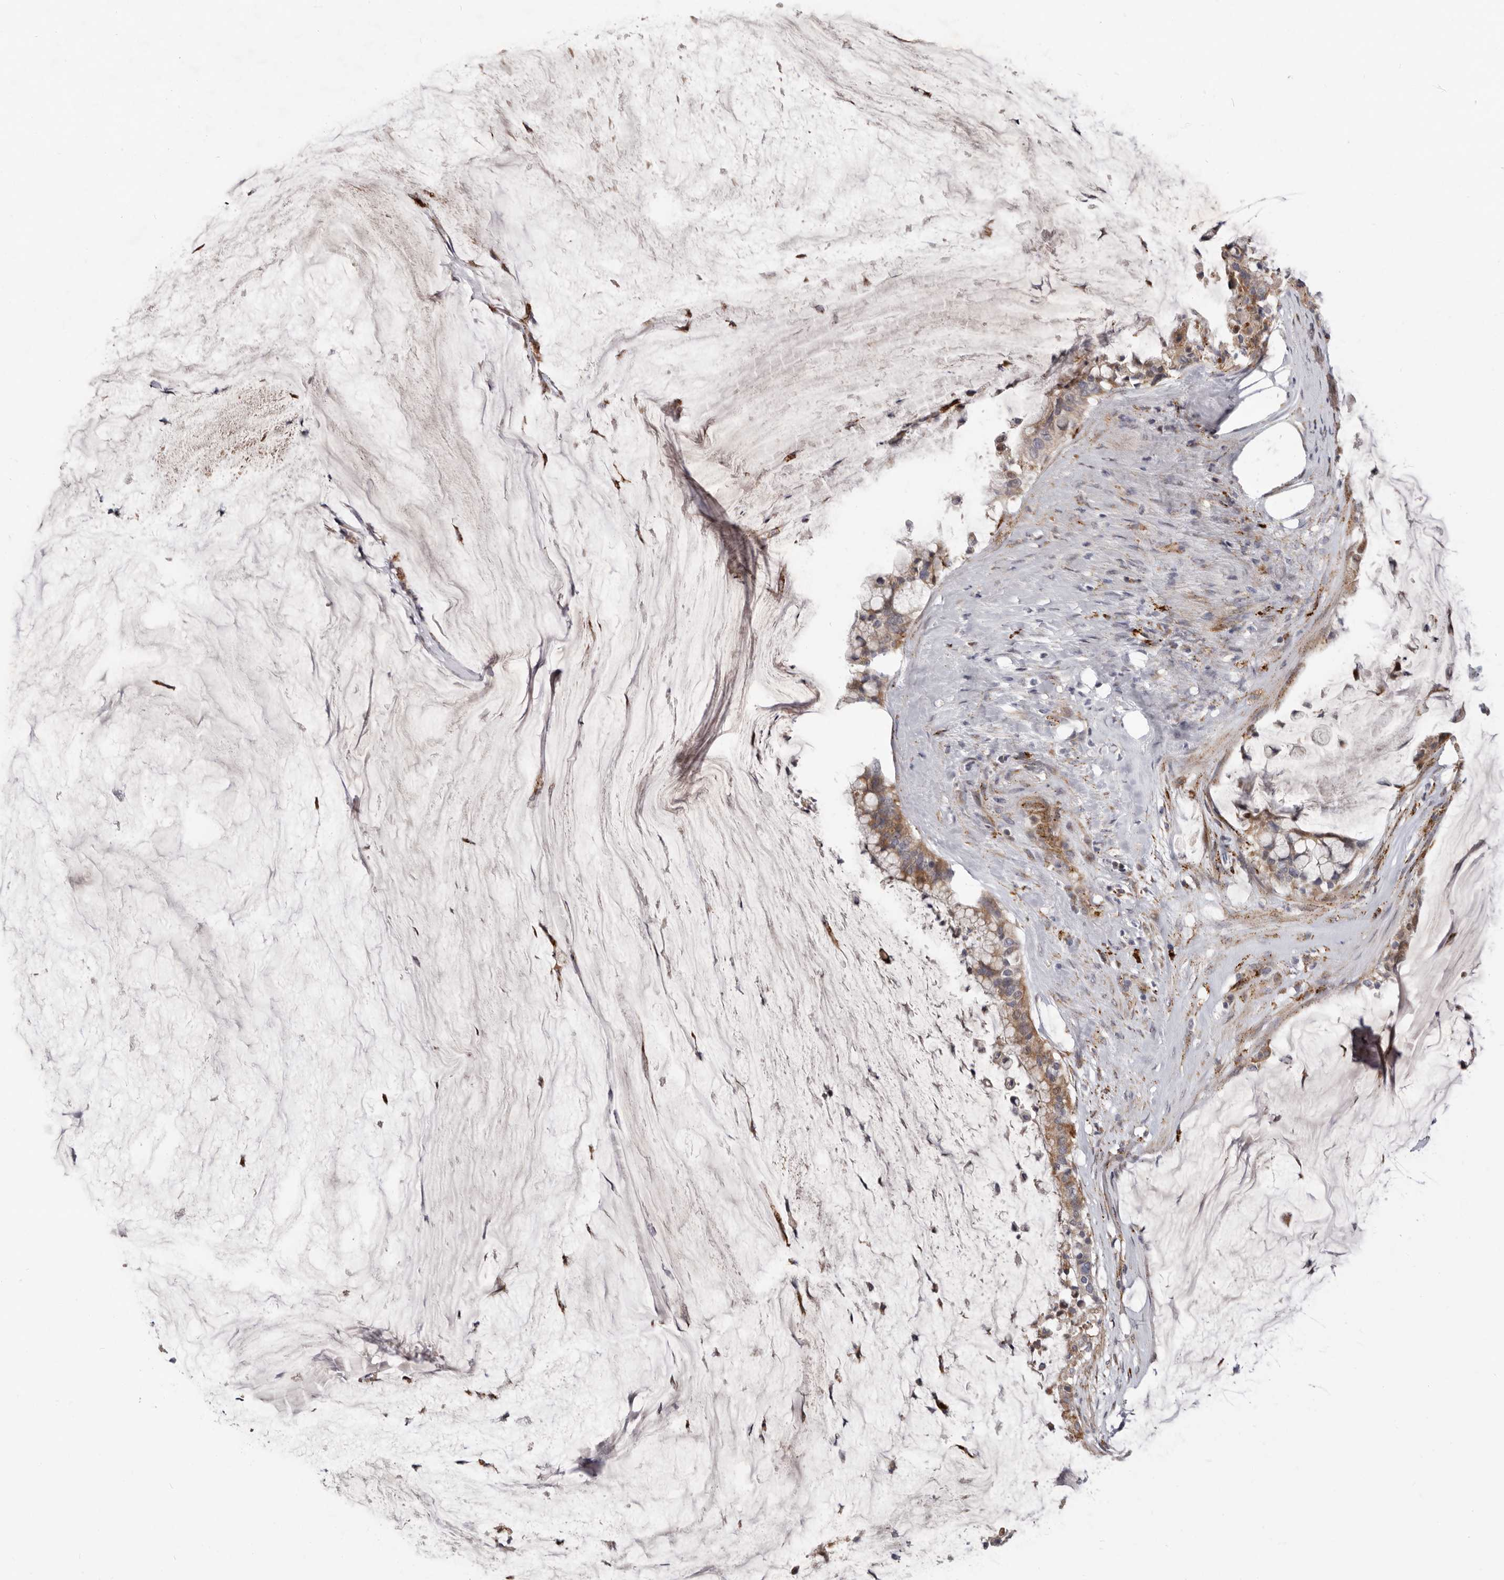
{"staining": {"intensity": "moderate", "quantity": ">75%", "location": "cytoplasmic/membranous"}, "tissue": "pancreatic cancer", "cell_type": "Tumor cells", "image_type": "cancer", "snomed": [{"axis": "morphology", "description": "Adenocarcinoma, NOS"}, {"axis": "topography", "description": "Pancreas"}], "caption": "IHC of pancreatic adenocarcinoma shows medium levels of moderate cytoplasmic/membranous expression in about >75% of tumor cells.", "gene": "TOR3A", "patient": {"sex": "male", "age": 41}}